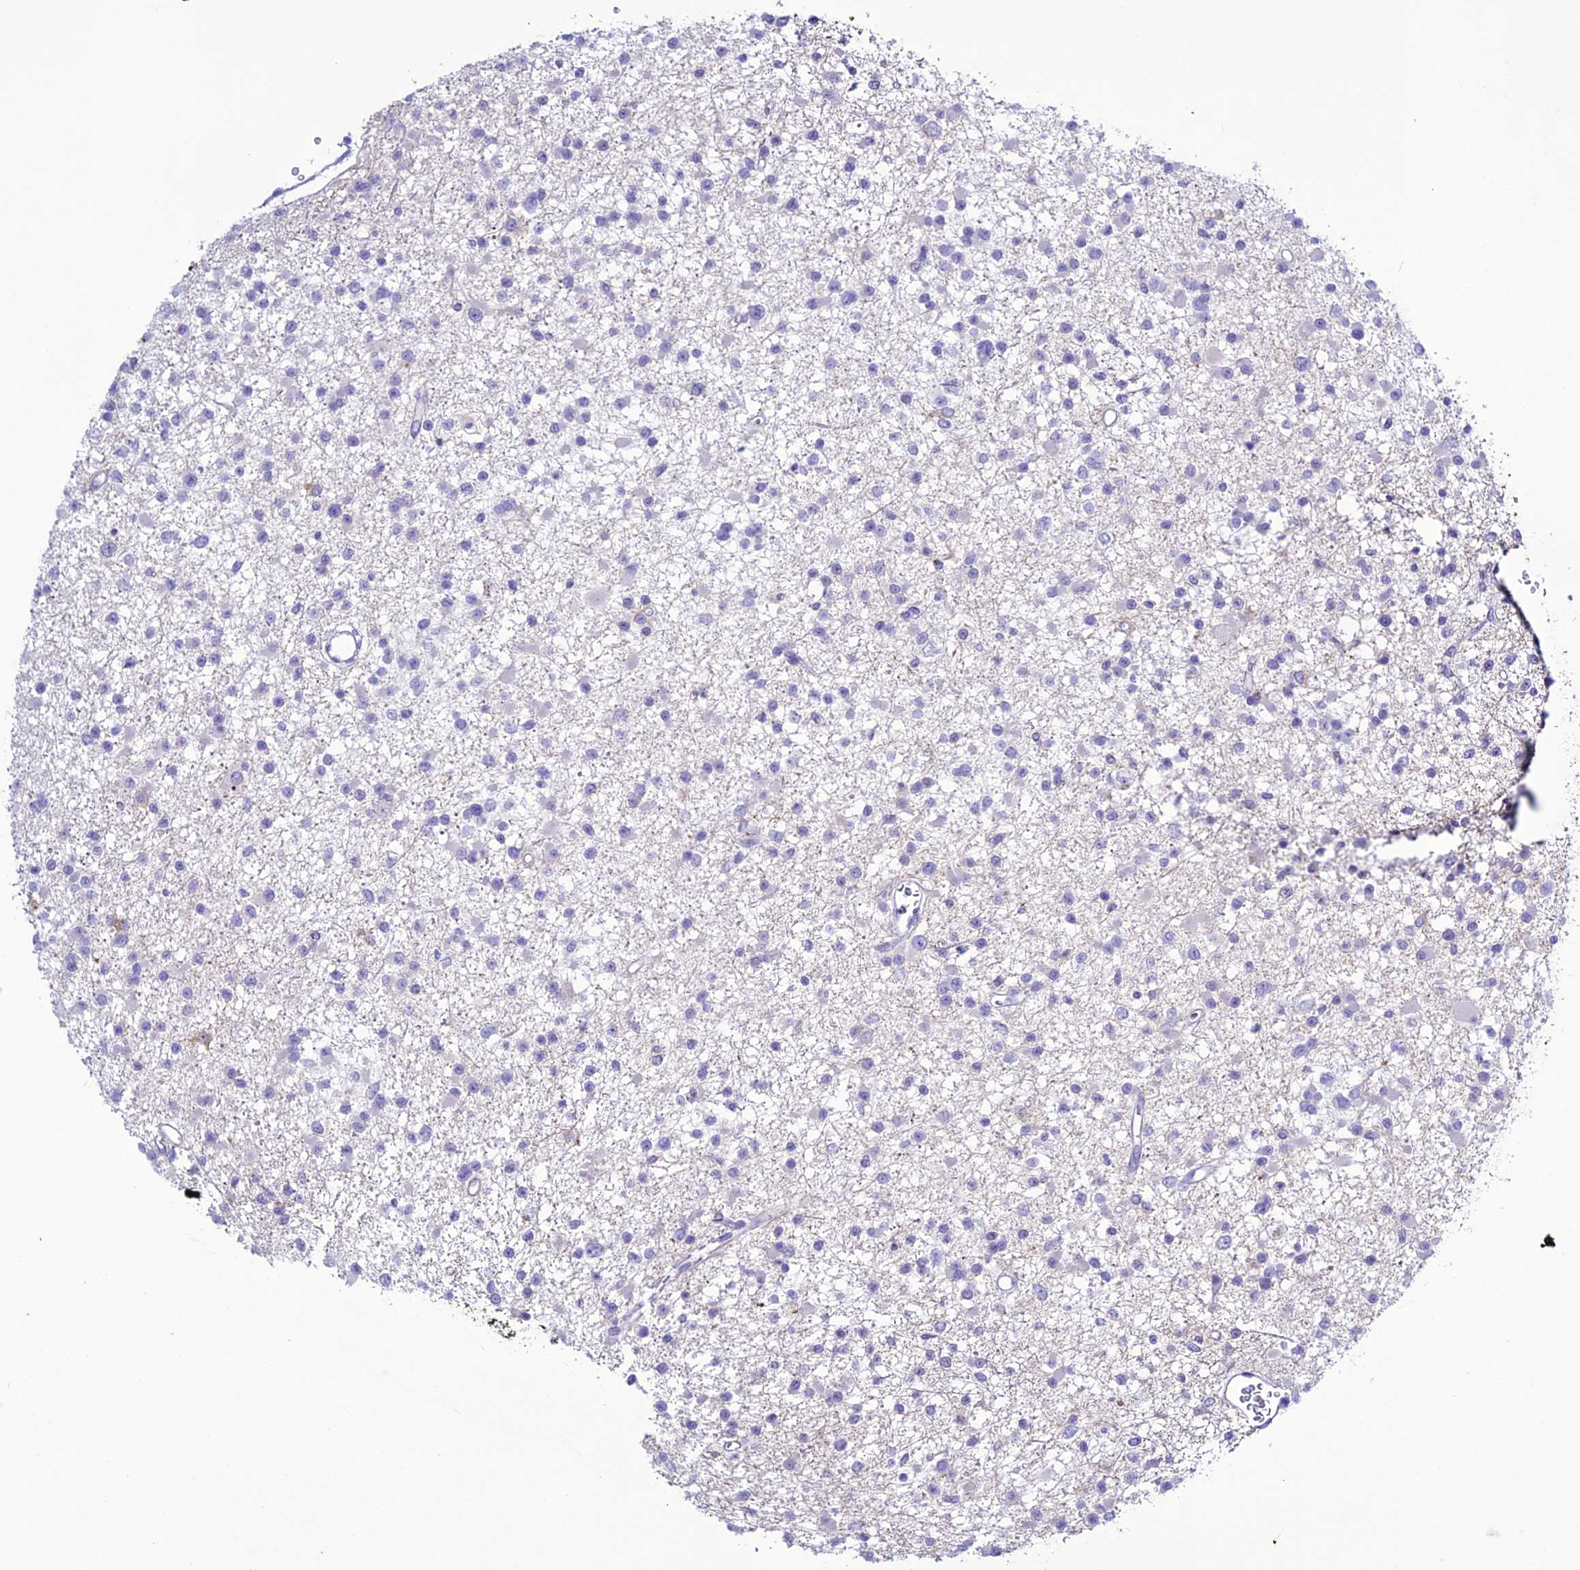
{"staining": {"intensity": "negative", "quantity": "none", "location": "none"}, "tissue": "glioma", "cell_type": "Tumor cells", "image_type": "cancer", "snomed": [{"axis": "morphology", "description": "Glioma, malignant, Low grade"}, {"axis": "topography", "description": "Brain"}], "caption": "High power microscopy photomicrograph of an immunohistochemistry (IHC) image of malignant glioma (low-grade), revealing no significant expression in tumor cells. The staining is performed using DAB (3,3'-diaminobenzidine) brown chromogen with nuclei counter-stained in using hematoxylin.", "gene": "CLEC2L", "patient": {"sex": "female", "age": 22}}